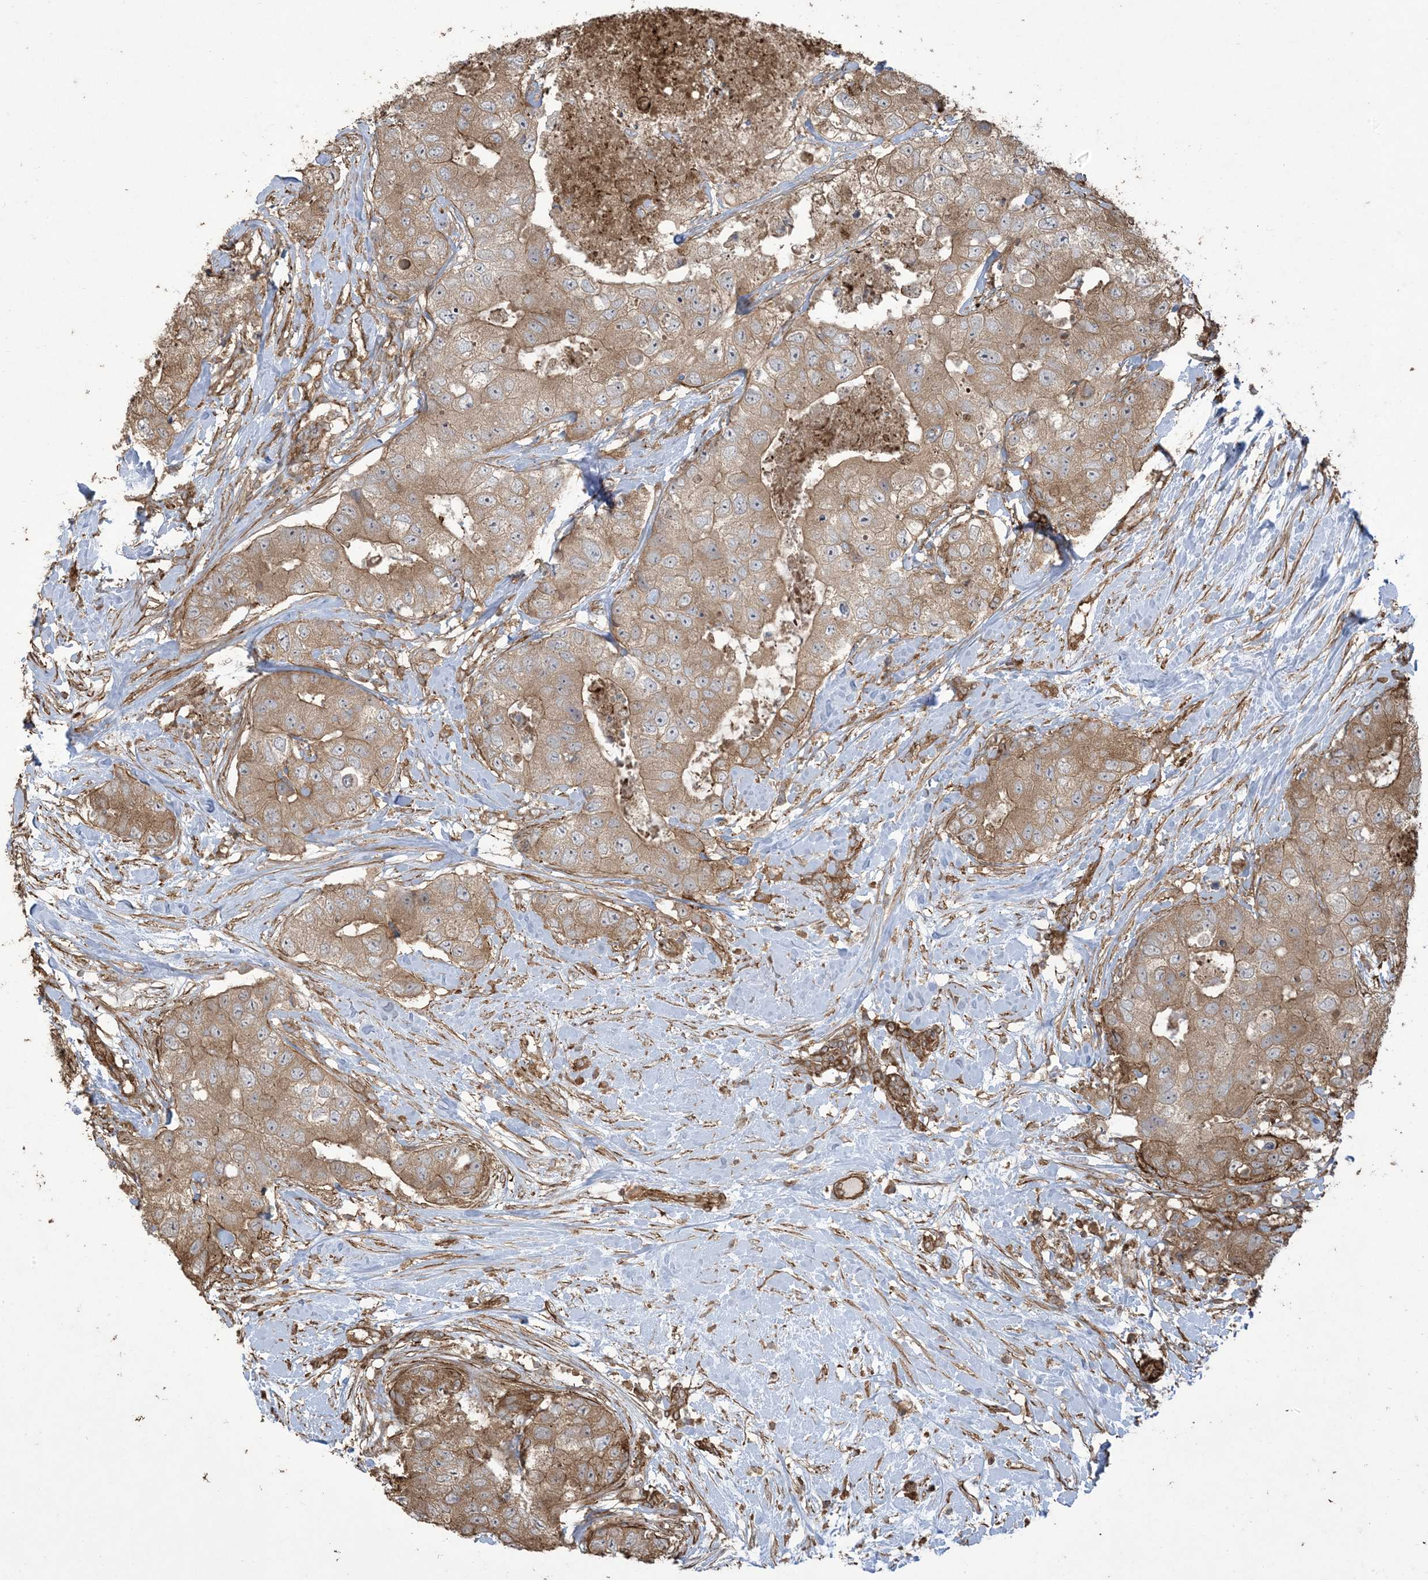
{"staining": {"intensity": "moderate", "quantity": ">75%", "location": "cytoplasmic/membranous"}, "tissue": "breast cancer", "cell_type": "Tumor cells", "image_type": "cancer", "snomed": [{"axis": "morphology", "description": "Duct carcinoma"}, {"axis": "topography", "description": "Breast"}], "caption": "This is an image of IHC staining of breast invasive ductal carcinoma, which shows moderate positivity in the cytoplasmic/membranous of tumor cells.", "gene": "KLHL18", "patient": {"sex": "female", "age": 62}}